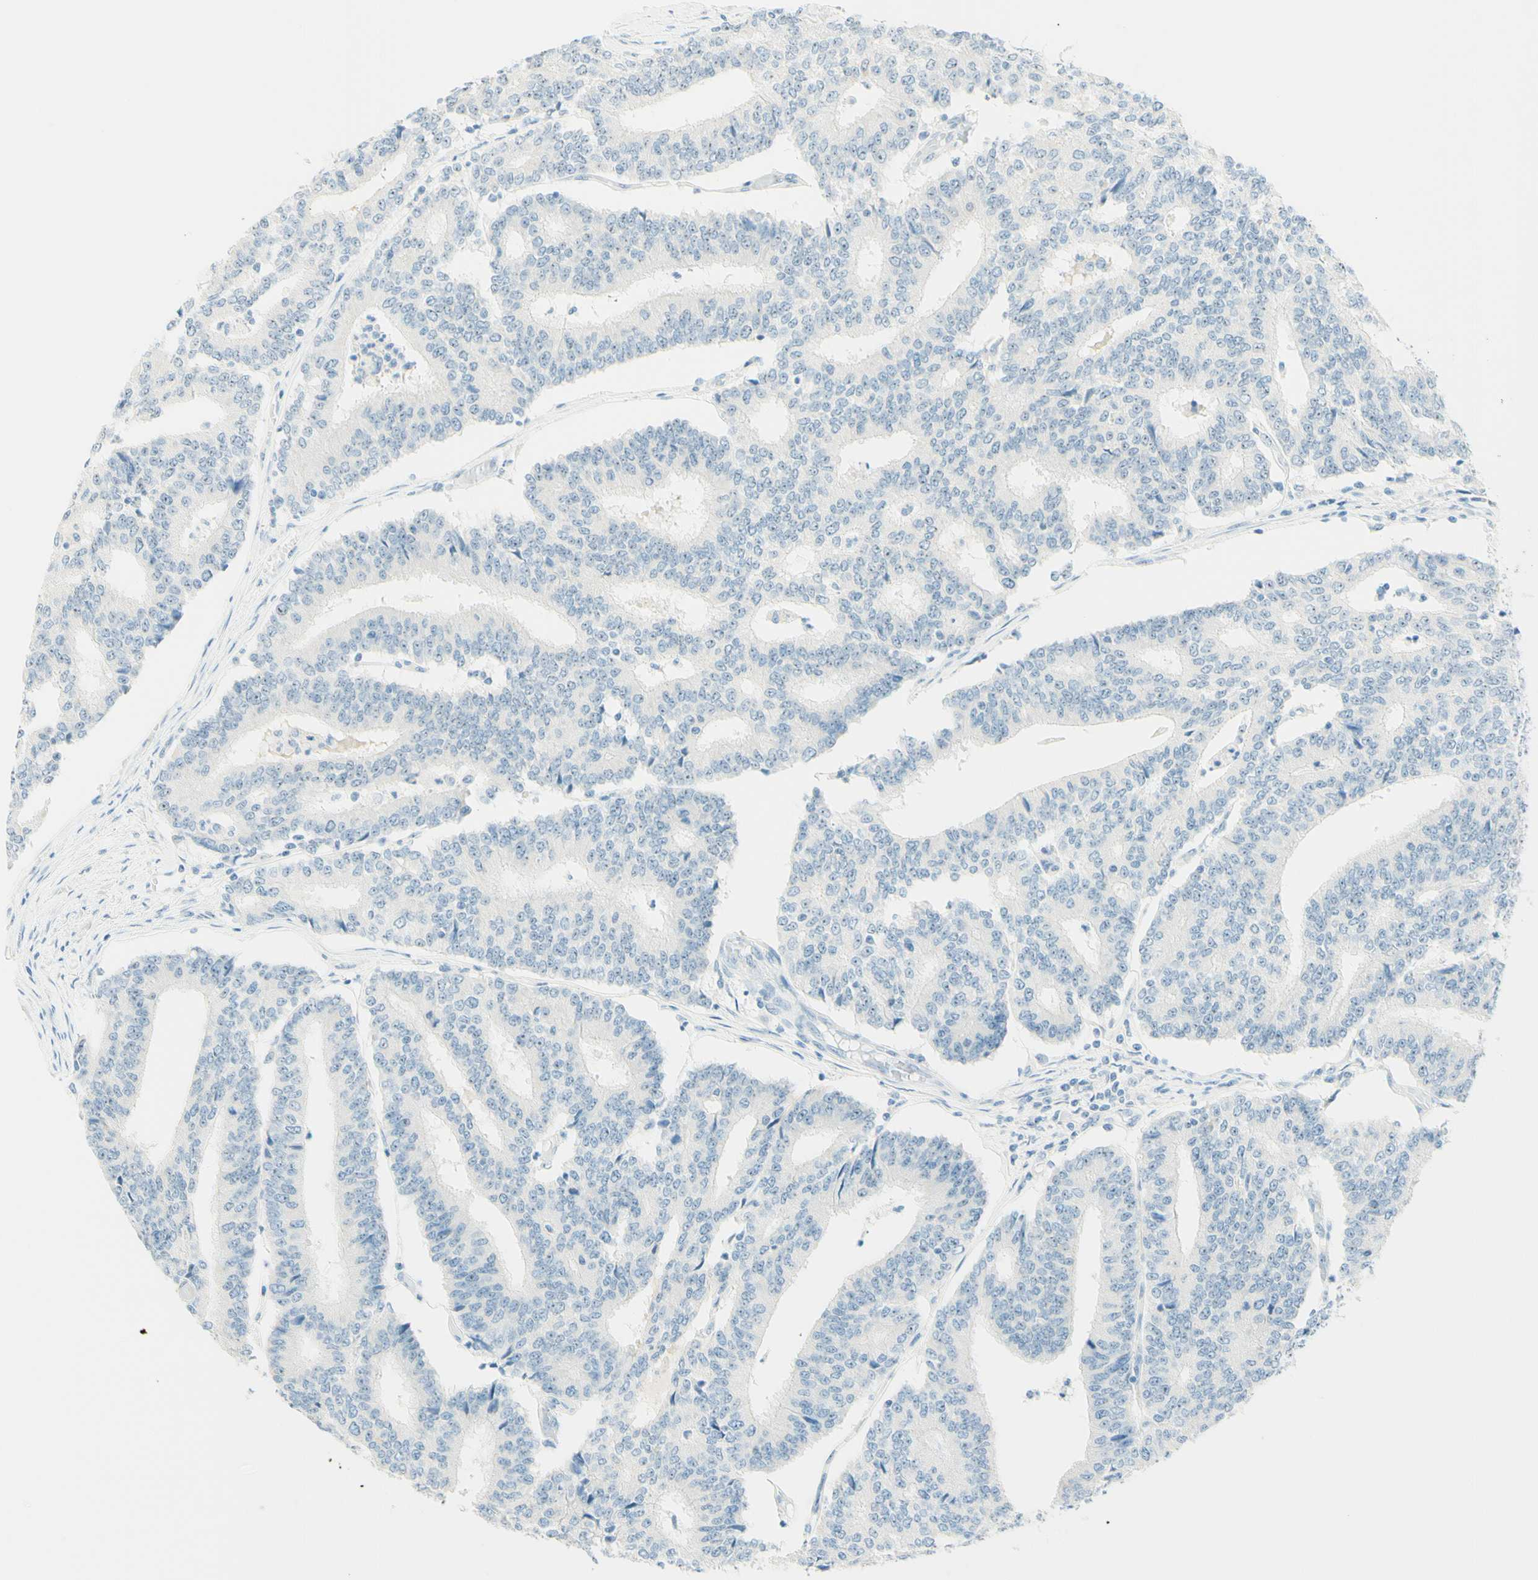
{"staining": {"intensity": "negative", "quantity": "none", "location": "none"}, "tissue": "prostate cancer", "cell_type": "Tumor cells", "image_type": "cancer", "snomed": [{"axis": "morphology", "description": "Normal tissue, NOS"}, {"axis": "morphology", "description": "Adenocarcinoma, High grade"}, {"axis": "topography", "description": "Prostate"}, {"axis": "topography", "description": "Seminal veicle"}], "caption": "Tumor cells are negative for brown protein staining in prostate adenocarcinoma (high-grade). Nuclei are stained in blue.", "gene": "FMR1NB", "patient": {"sex": "male", "age": 55}}